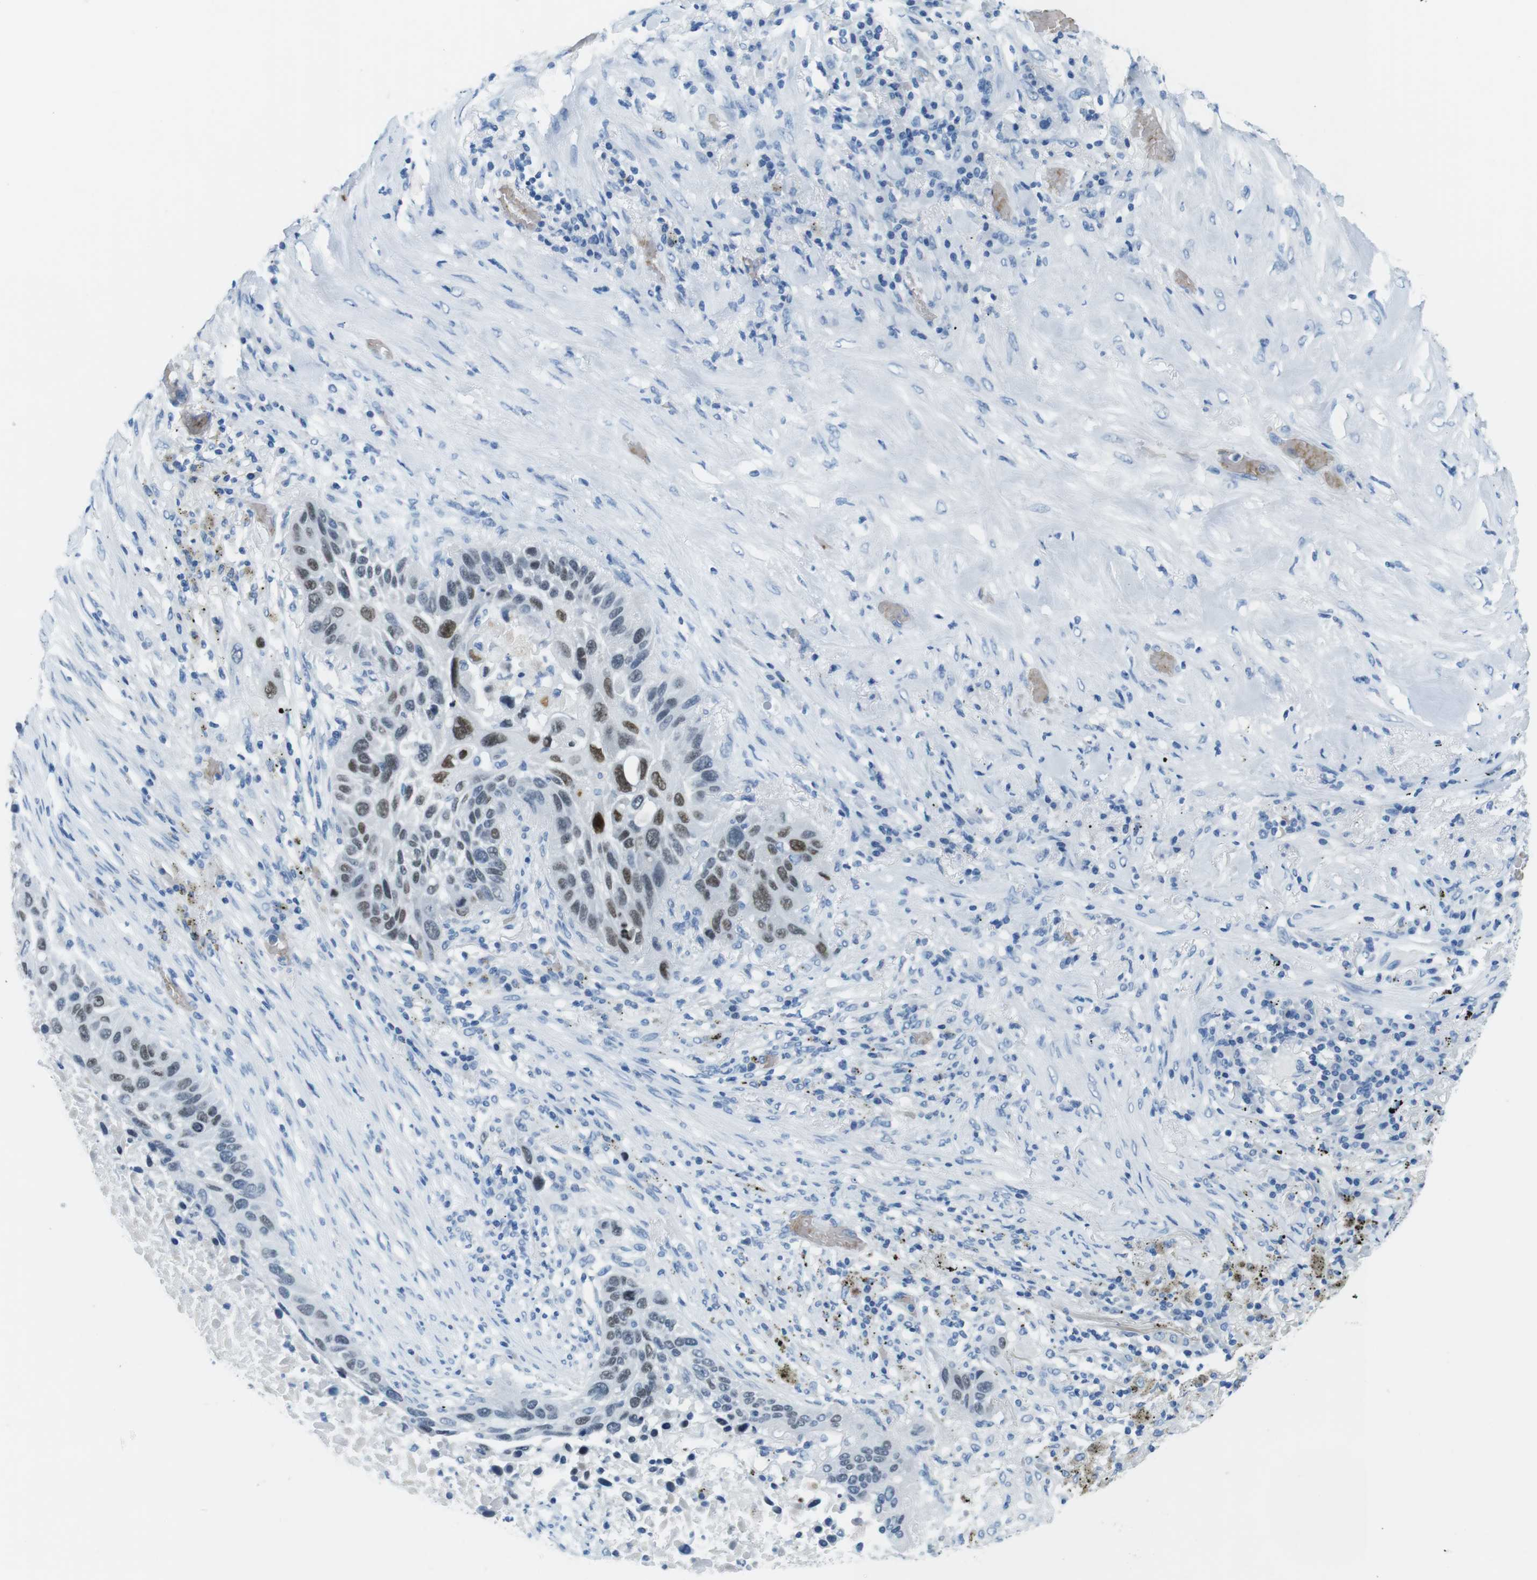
{"staining": {"intensity": "moderate", "quantity": "25%-75%", "location": "nuclear"}, "tissue": "lung cancer", "cell_type": "Tumor cells", "image_type": "cancer", "snomed": [{"axis": "morphology", "description": "Squamous cell carcinoma, NOS"}, {"axis": "topography", "description": "Lung"}], "caption": "Lung squamous cell carcinoma was stained to show a protein in brown. There is medium levels of moderate nuclear staining in about 25%-75% of tumor cells.", "gene": "TFAP2C", "patient": {"sex": "male", "age": 57}}